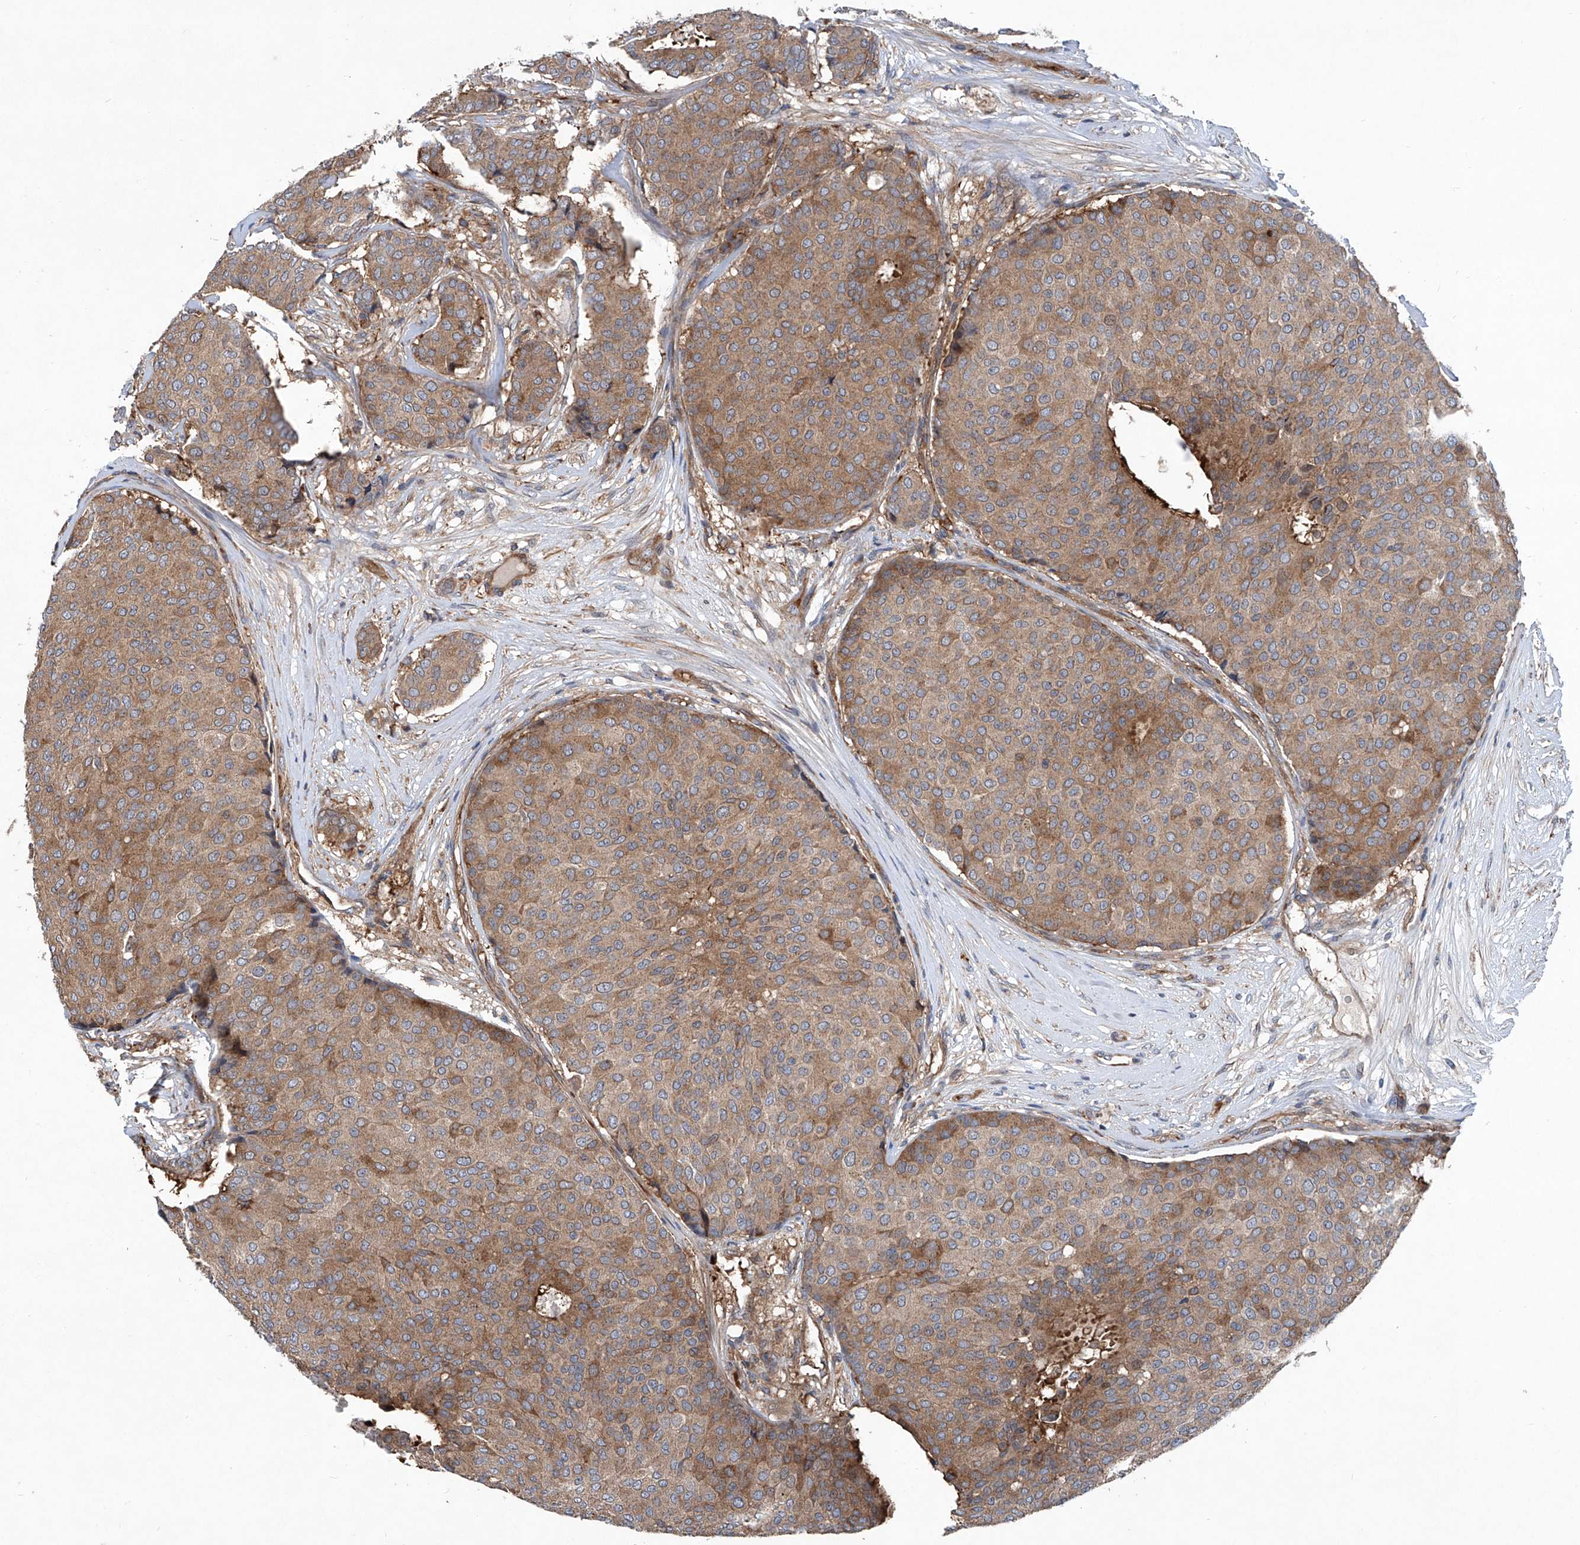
{"staining": {"intensity": "moderate", "quantity": ">75%", "location": "cytoplasmic/membranous"}, "tissue": "breast cancer", "cell_type": "Tumor cells", "image_type": "cancer", "snomed": [{"axis": "morphology", "description": "Duct carcinoma"}, {"axis": "topography", "description": "Breast"}], "caption": "The histopathology image reveals immunohistochemical staining of breast cancer. There is moderate cytoplasmic/membranous expression is appreciated in approximately >75% of tumor cells.", "gene": "NT5C3A", "patient": {"sex": "female", "age": 75}}